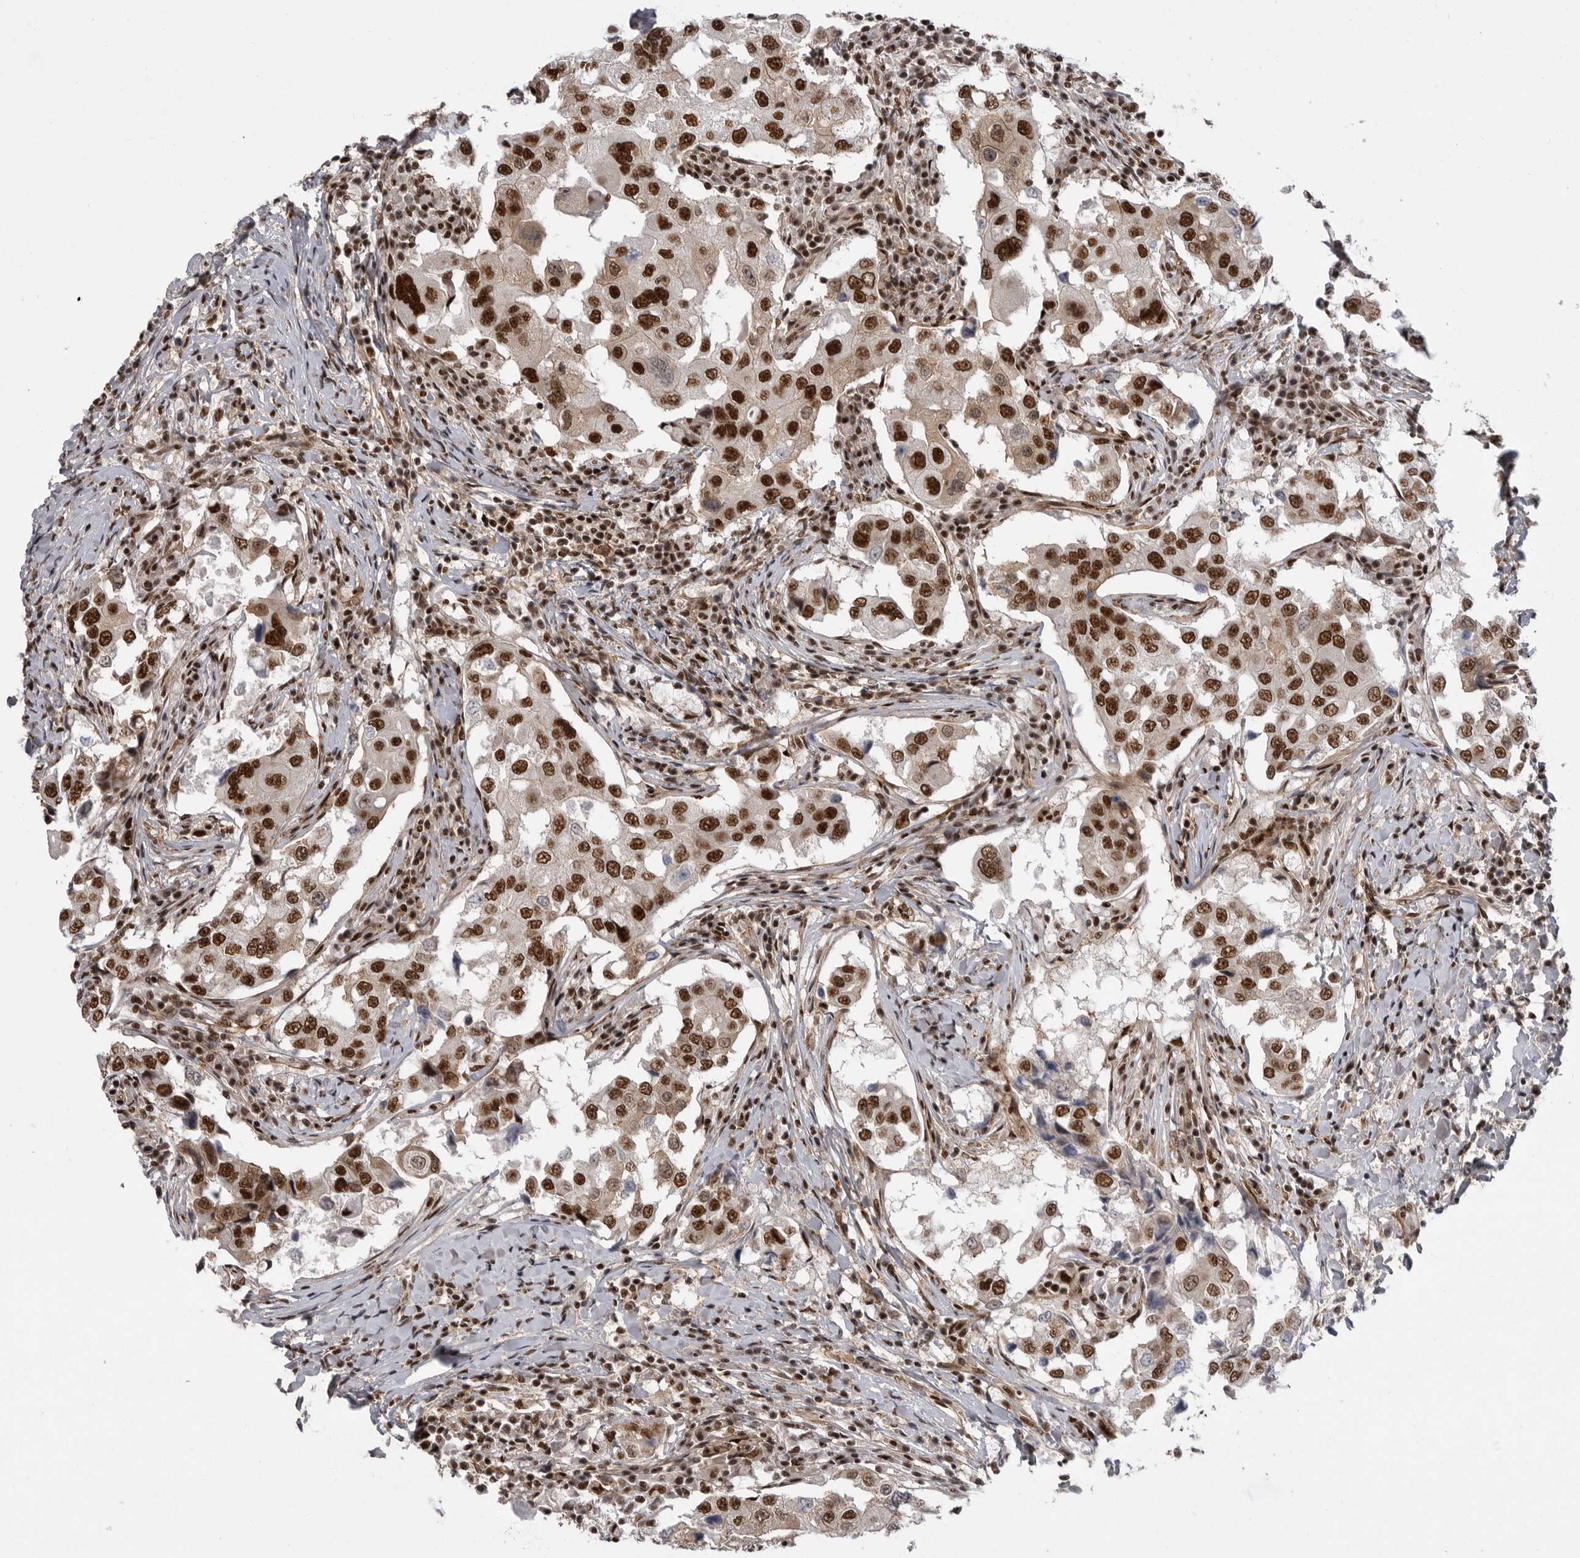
{"staining": {"intensity": "strong", "quantity": ">75%", "location": "nuclear"}, "tissue": "breast cancer", "cell_type": "Tumor cells", "image_type": "cancer", "snomed": [{"axis": "morphology", "description": "Duct carcinoma"}, {"axis": "topography", "description": "Breast"}], "caption": "Human breast cancer stained for a protein (brown) demonstrates strong nuclear positive staining in about >75% of tumor cells.", "gene": "PPP1R8", "patient": {"sex": "female", "age": 27}}